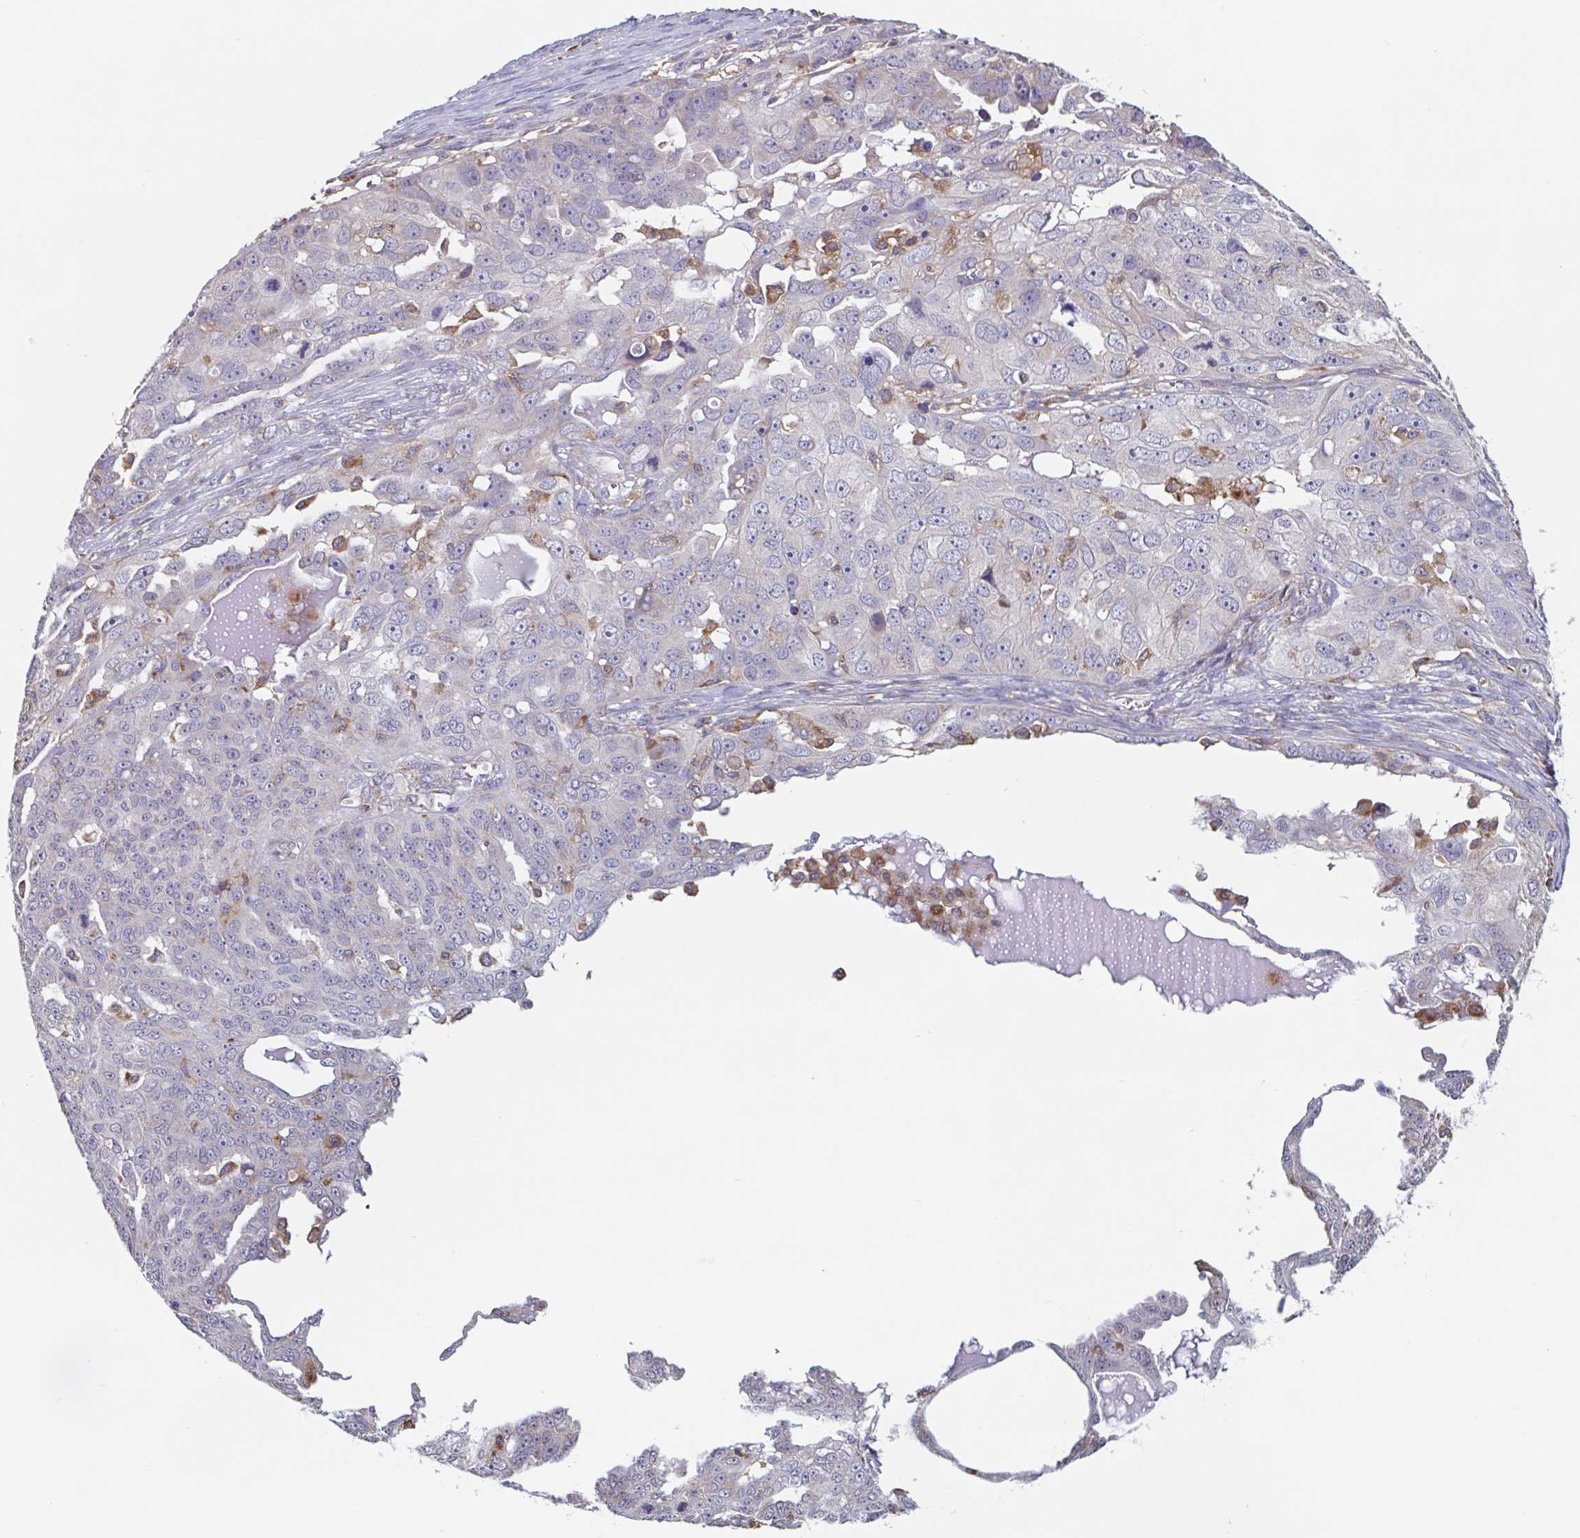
{"staining": {"intensity": "negative", "quantity": "none", "location": "none"}, "tissue": "ovarian cancer", "cell_type": "Tumor cells", "image_type": "cancer", "snomed": [{"axis": "morphology", "description": "Carcinoma, endometroid"}, {"axis": "topography", "description": "Ovary"}], "caption": "Ovarian cancer (endometroid carcinoma) was stained to show a protein in brown. There is no significant expression in tumor cells. Nuclei are stained in blue.", "gene": "SNX8", "patient": {"sex": "female", "age": 70}}